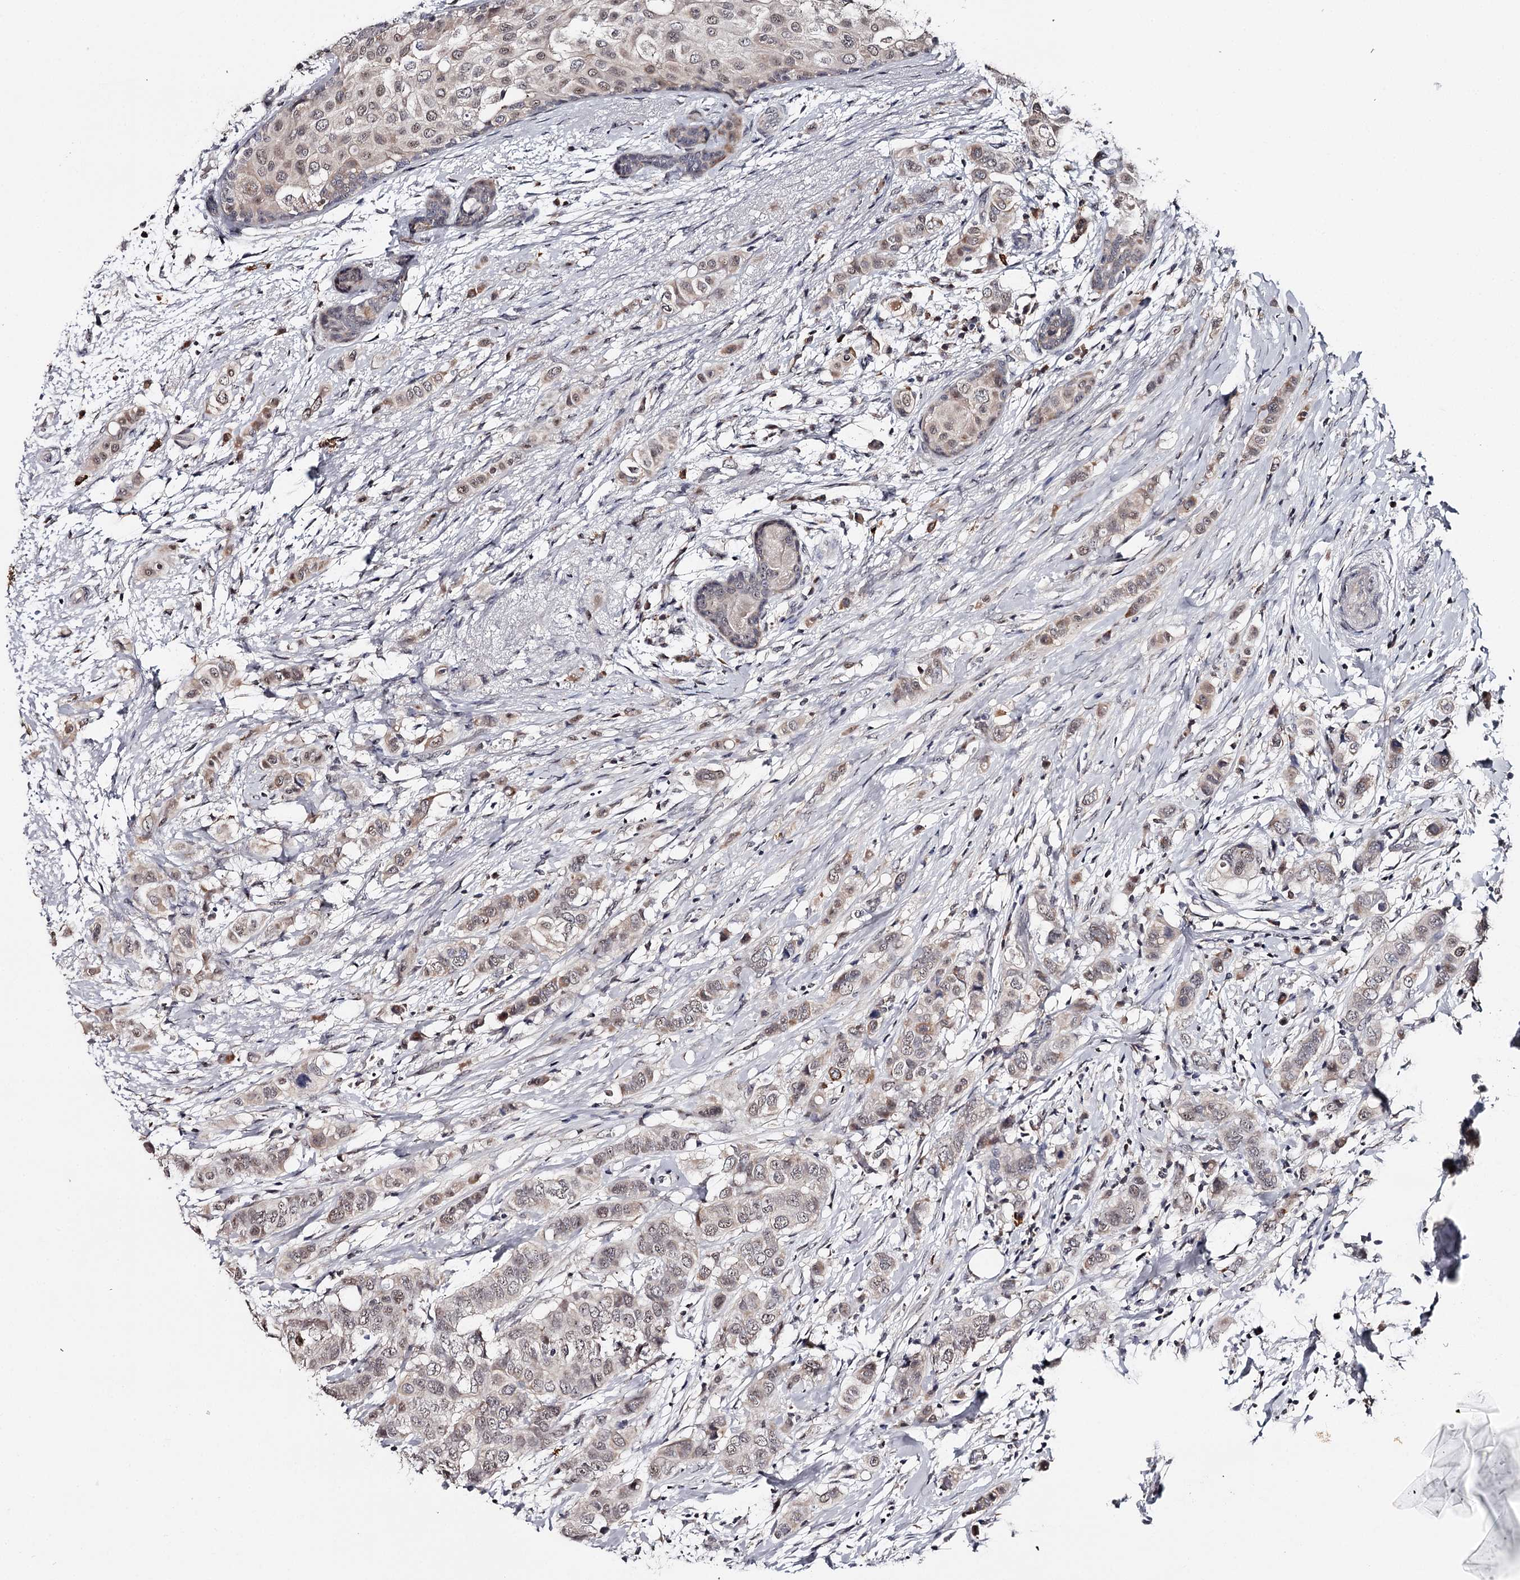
{"staining": {"intensity": "weak", "quantity": ">75%", "location": "cytoplasmic/membranous,nuclear"}, "tissue": "breast cancer", "cell_type": "Tumor cells", "image_type": "cancer", "snomed": [{"axis": "morphology", "description": "Lobular carcinoma"}, {"axis": "topography", "description": "Breast"}], "caption": "Protein expression analysis of human lobular carcinoma (breast) reveals weak cytoplasmic/membranous and nuclear staining in about >75% of tumor cells.", "gene": "GTSF1", "patient": {"sex": "female", "age": 51}}